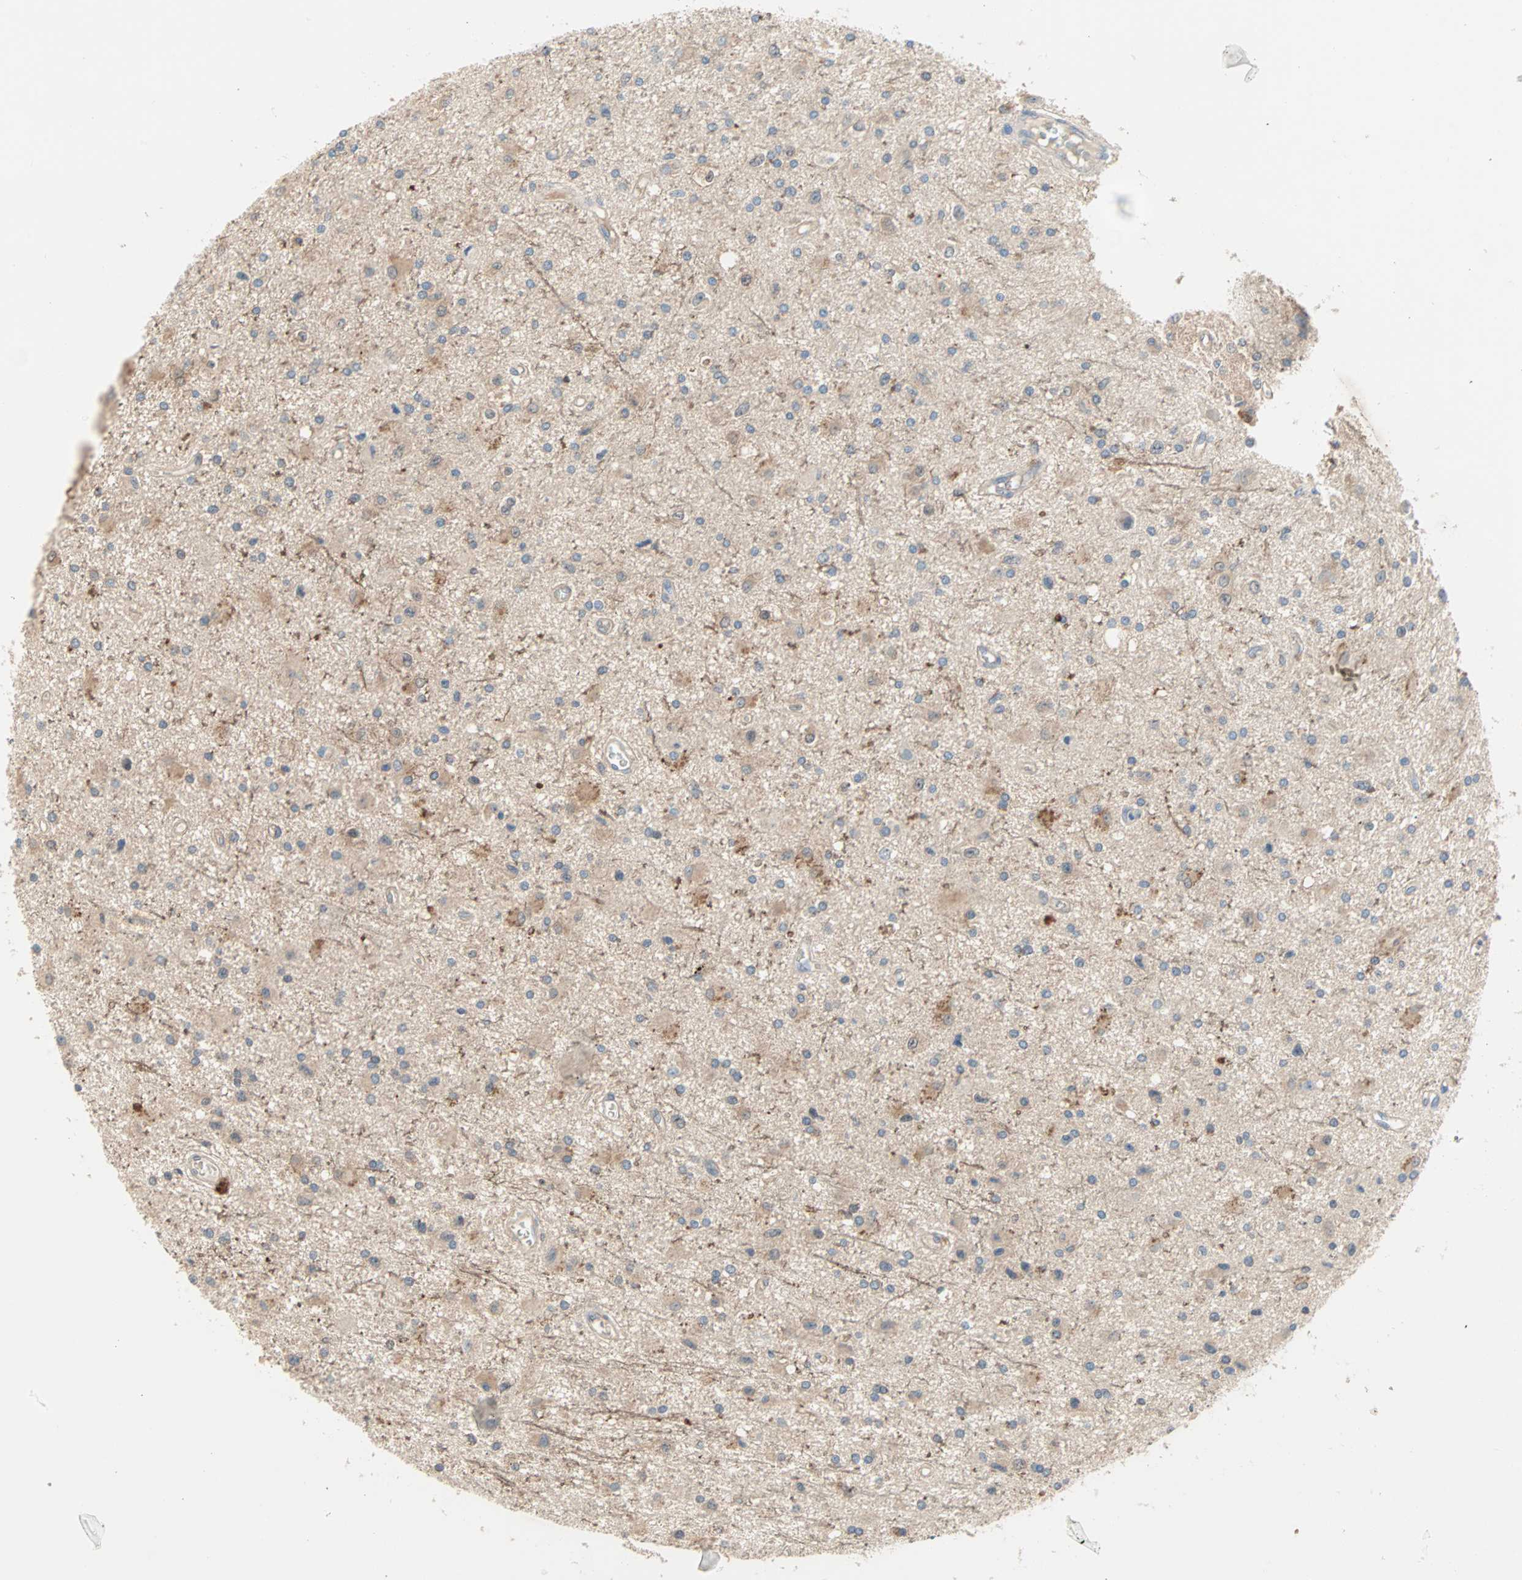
{"staining": {"intensity": "moderate", "quantity": ">75%", "location": "cytoplasmic/membranous"}, "tissue": "glioma", "cell_type": "Tumor cells", "image_type": "cancer", "snomed": [{"axis": "morphology", "description": "Glioma, malignant, Low grade"}, {"axis": "topography", "description": "Brain"}], "caption": "Moderate cytoplasmic/membranous protein staining is present in about >75% of tumor cells in glioma. Ihc stains the protein in brown and the nuclei are stained blue.", "gene": "MPI", "patient": {"sex": "male", "age": 58}}